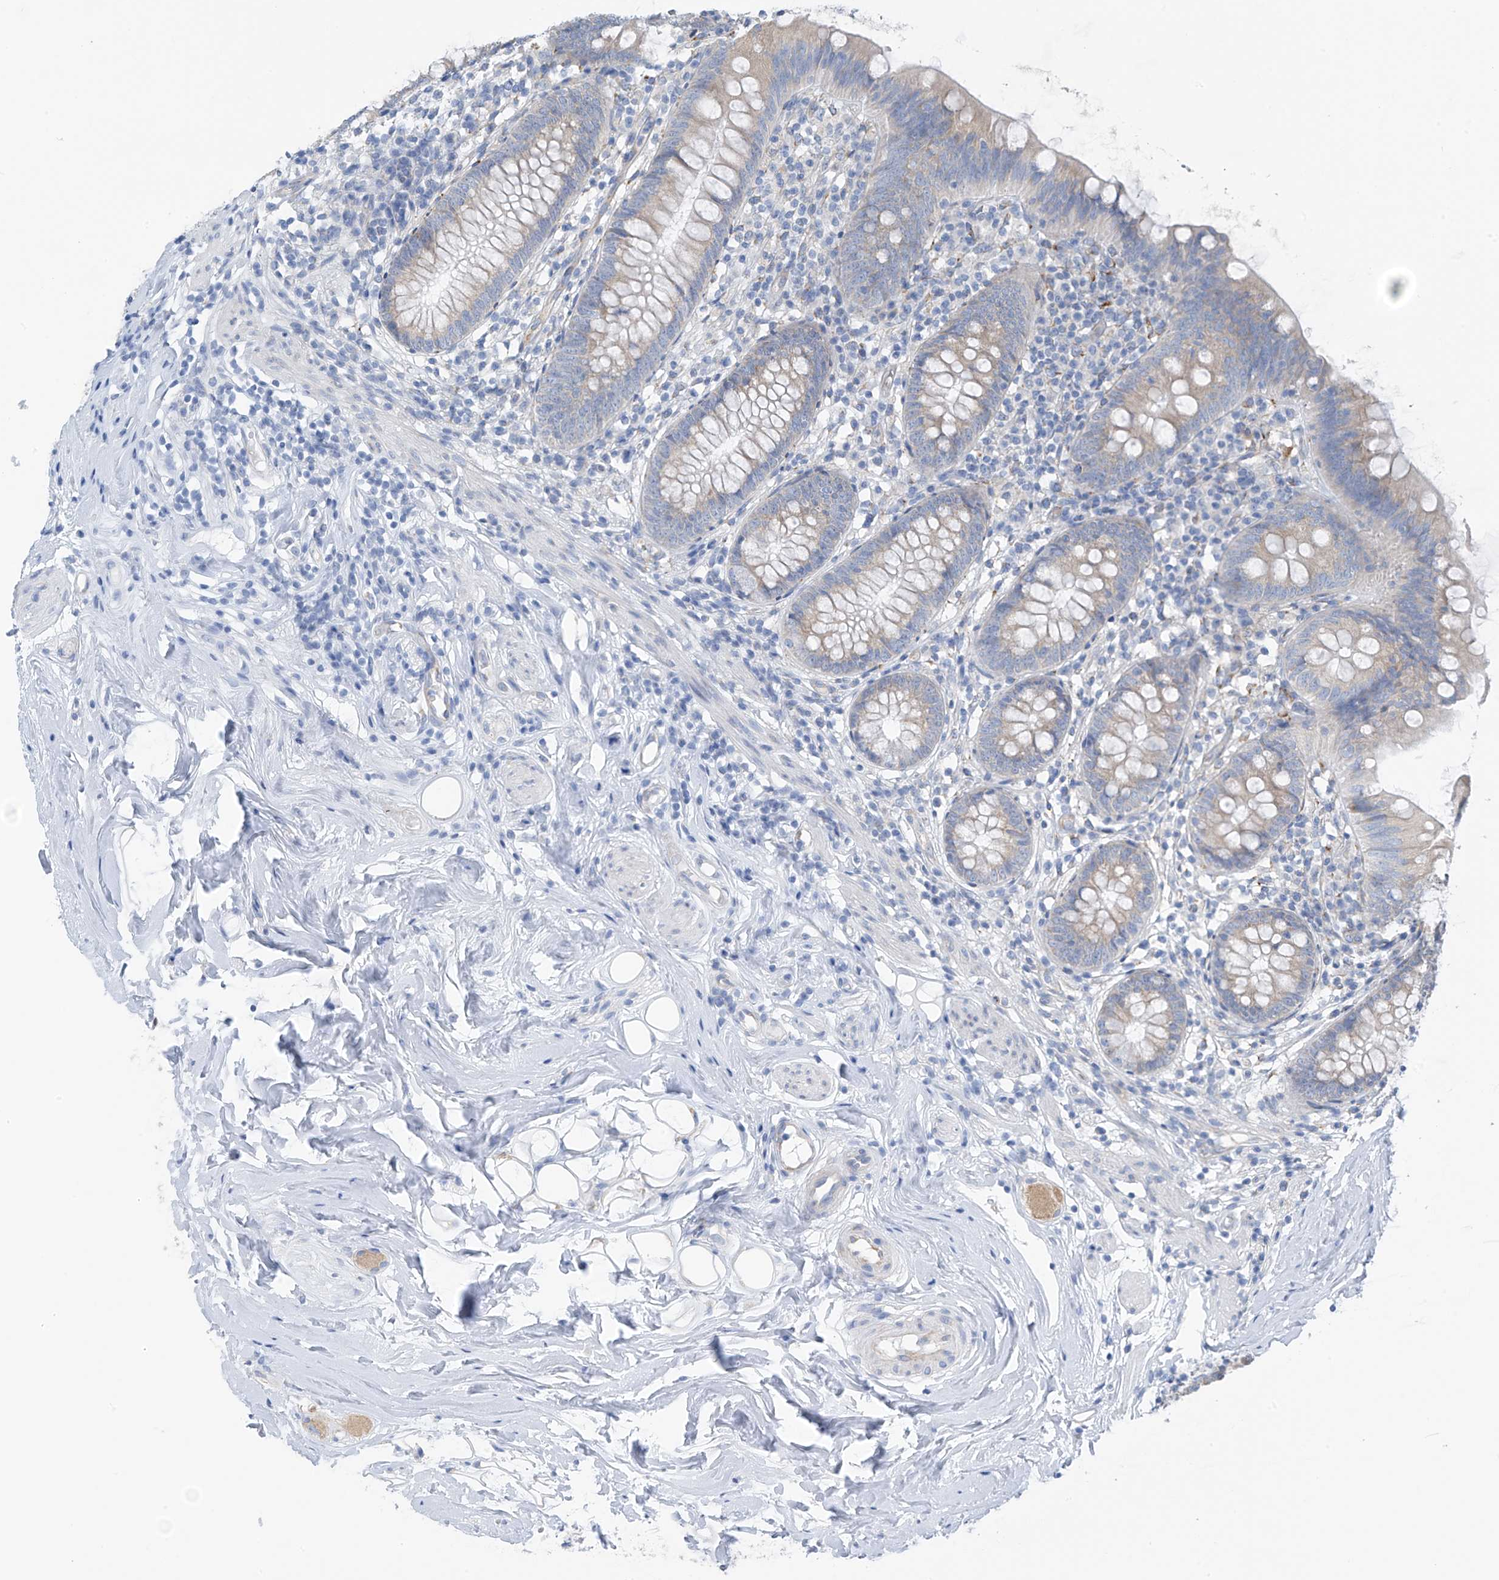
{"staining": {"intensity": "weak", "quantity": ">75%", "location": "cytoplasmic/membranous"}, "tissue": "appendix", "cell_type": "Glandular cells", "image_type": "normal", "snomed": [{"axis": "morphology", "description": "Normal tissue, NOS"}, {"axis": "topography", "description": "Appendix"}], "caption": "Brown immunohistochemical staining in benign human appendix reveals weak cytoplasmic/membranous staining in about >75% of glandular cells.", "gene": "RCN2", "patient": {"sex": "female", "age": 62}}